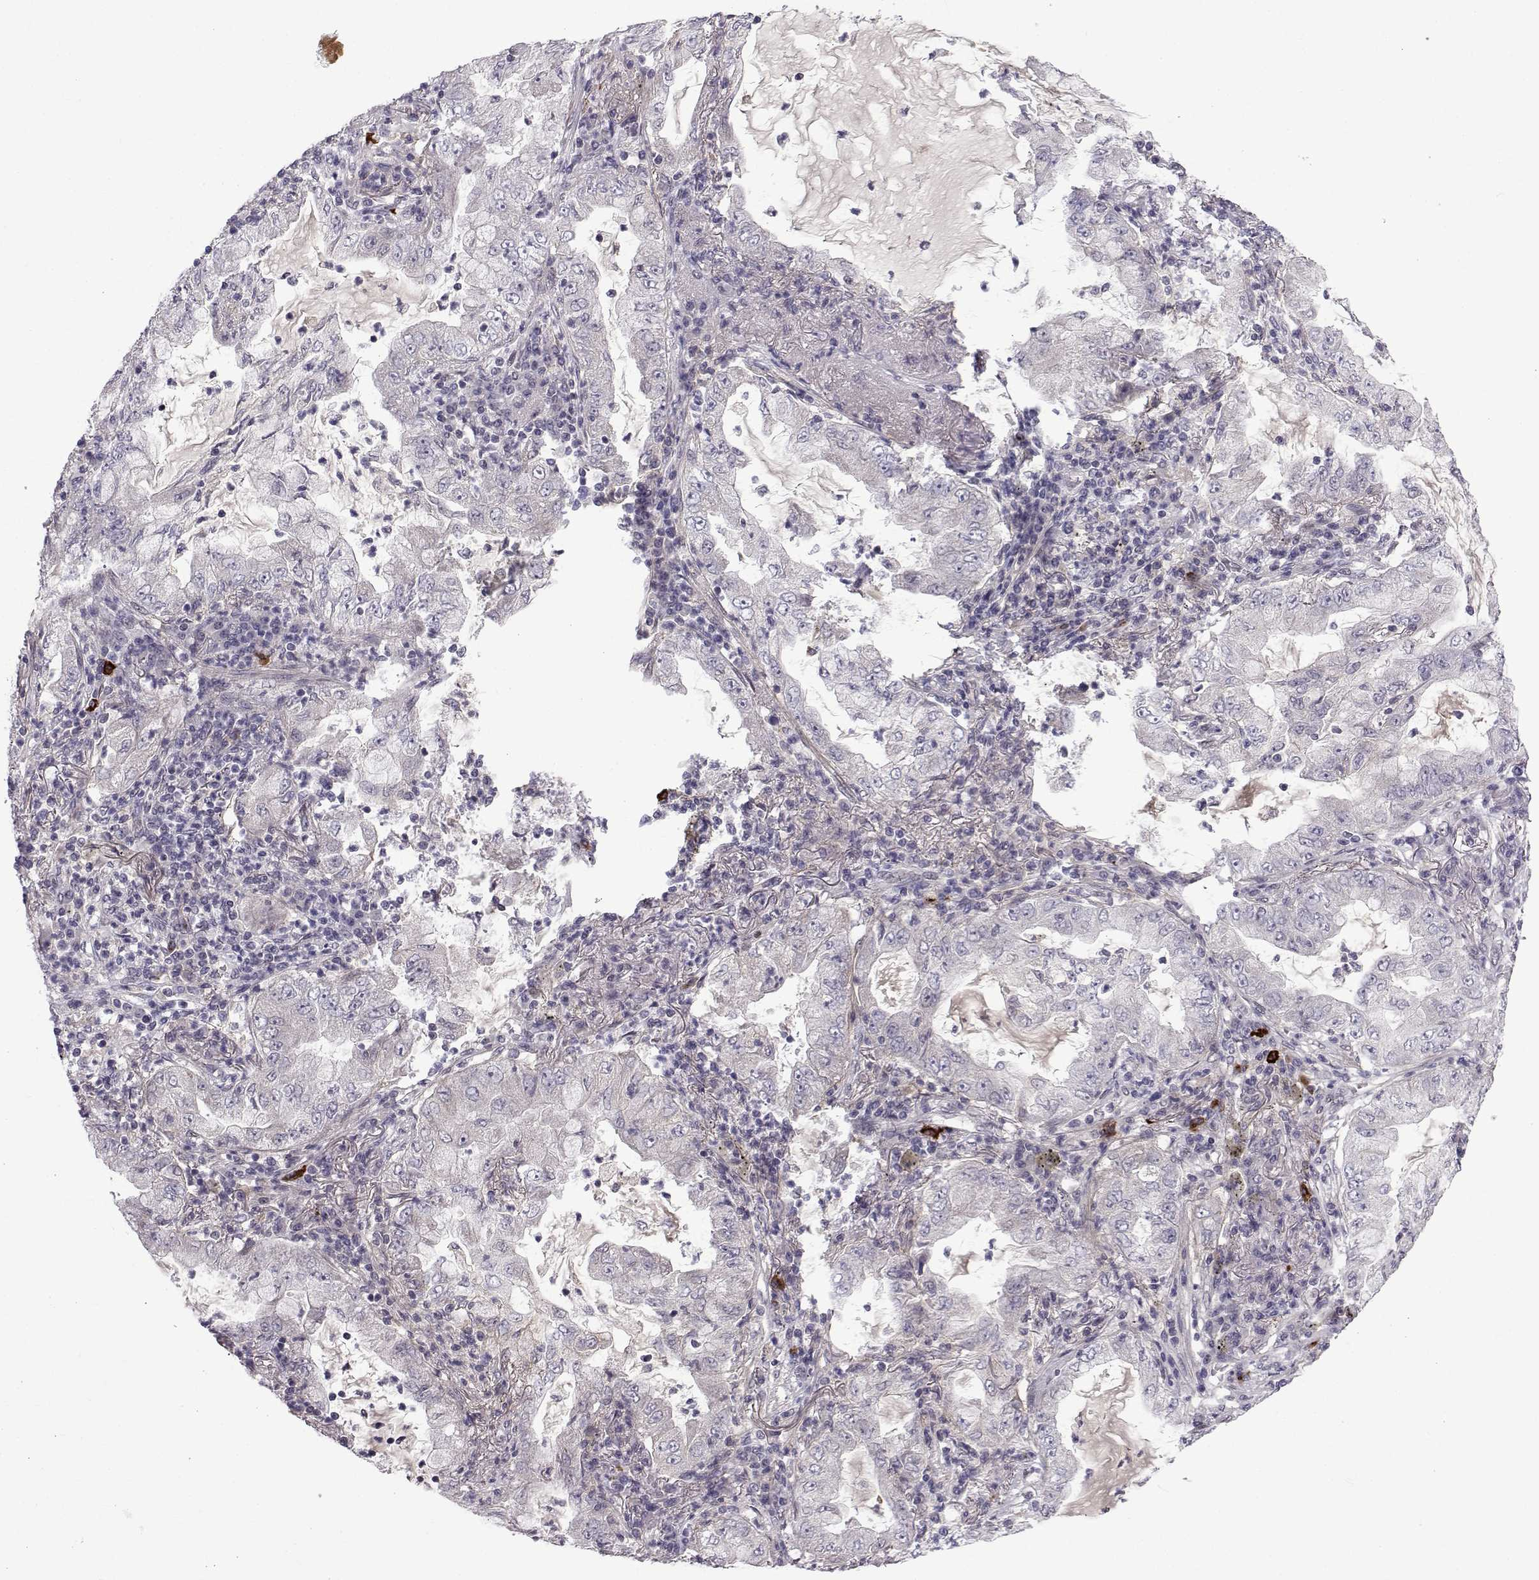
{"staining": {"intensity": "negative", "quantity": "none", "location": "none"}, "tissue": "lung cancer", "cell_type": "Tumor cells", "image_type": "cancer", "snomed": [{"axis": "morphology", "description": "Adenocarcinoma, NOS"}, {"axis": "topography", "description": "Lung"}], "caption": "The immunohistochemistry micrograph has no significant staining in tumor cells of lung cancer tissue.", "gene": "RBM24", "patient": {"sex": "female", "age": 73}}